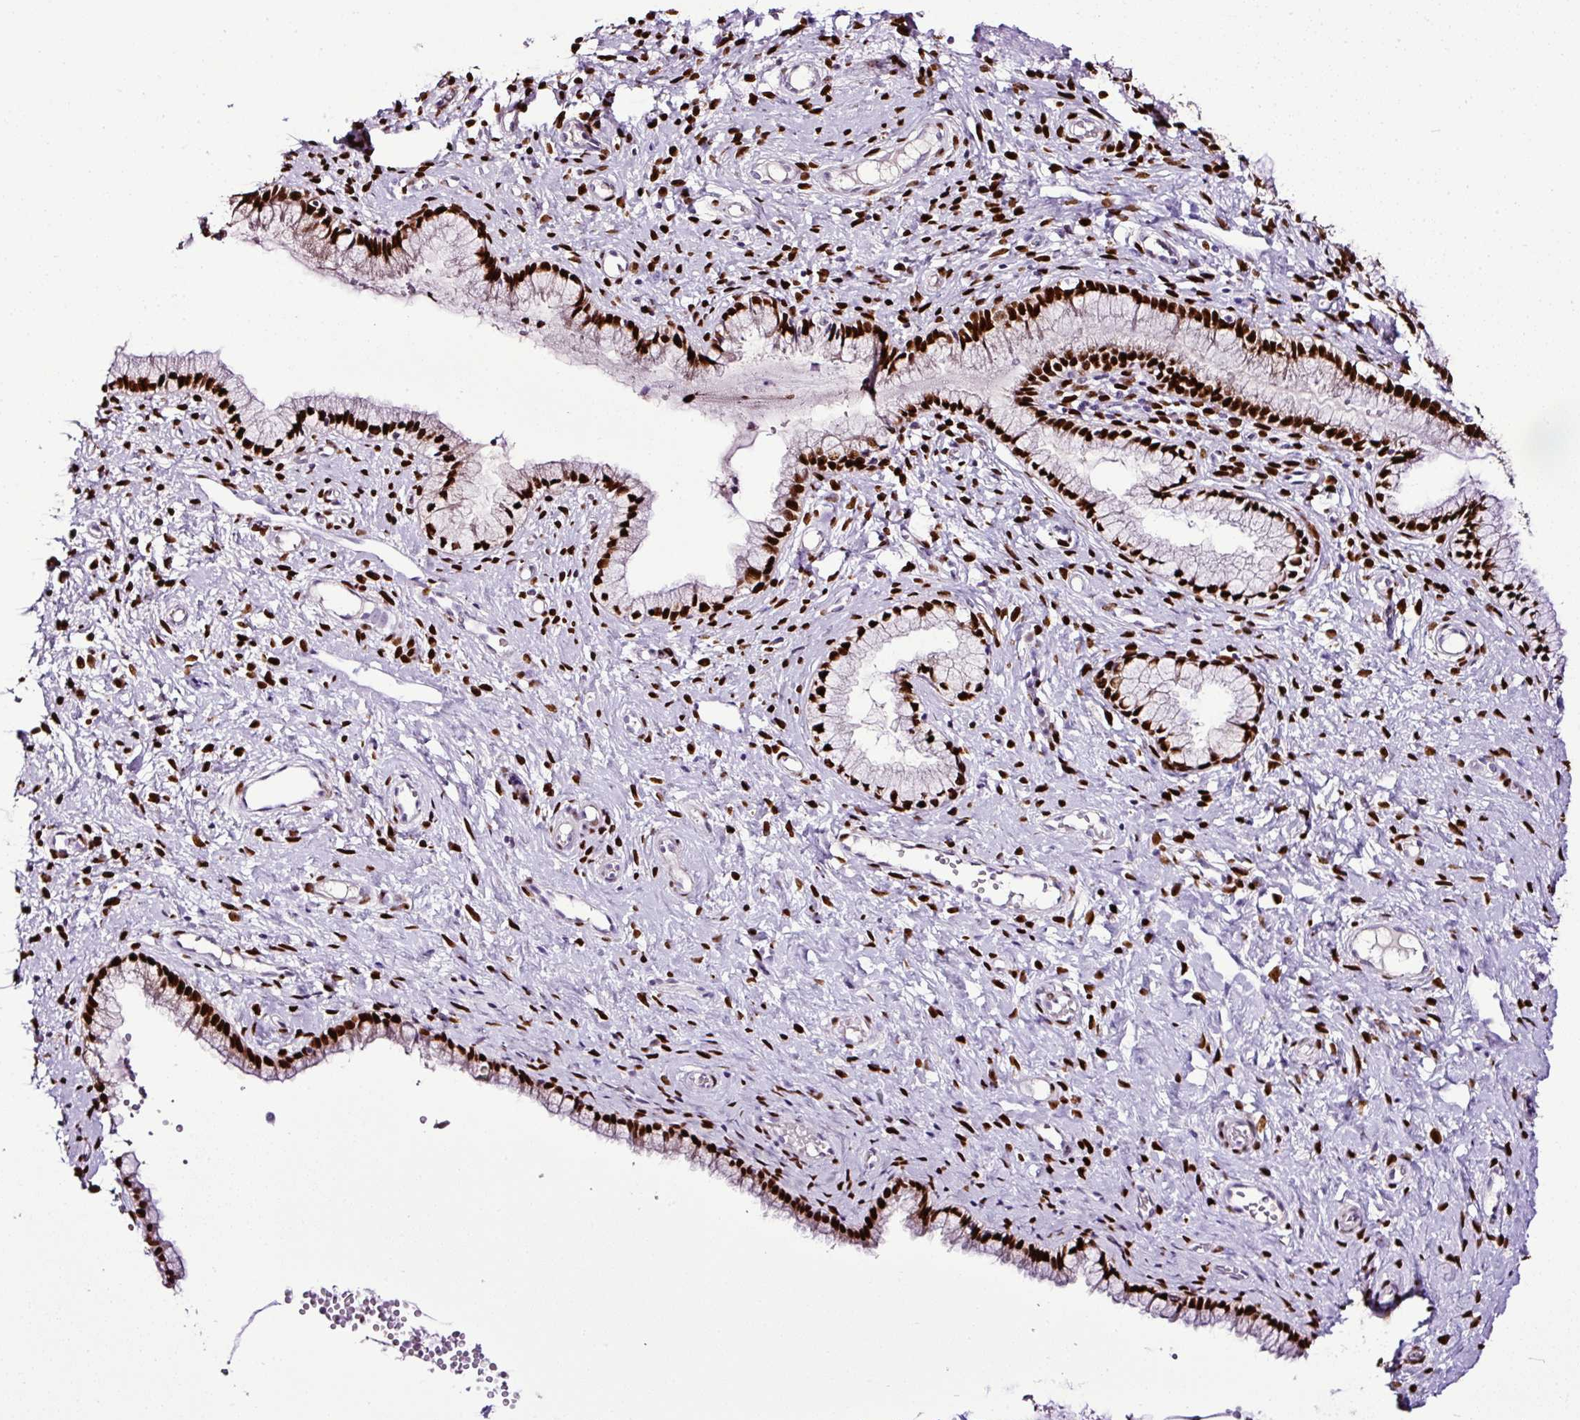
{"staining": {"intensity": "strong", "quantity": ">75%", "location": "nuclear"}, "tissue": "cervix", "cell_type": "Glandular cells", "image_type": "normal", "snomed": [{"axis": "morphology", "description": "Normal tissue, NOS"}, {"axis": "topography", "description": "Cervix"}], "caption": "Cervix stained for a protein reveals strong nuclear positivity in glandular cells. (Brightfield microscopy of DAB IHC at high magnification).", "gene": "ESR1", "patient": {"sex": "female", "age": 36}}